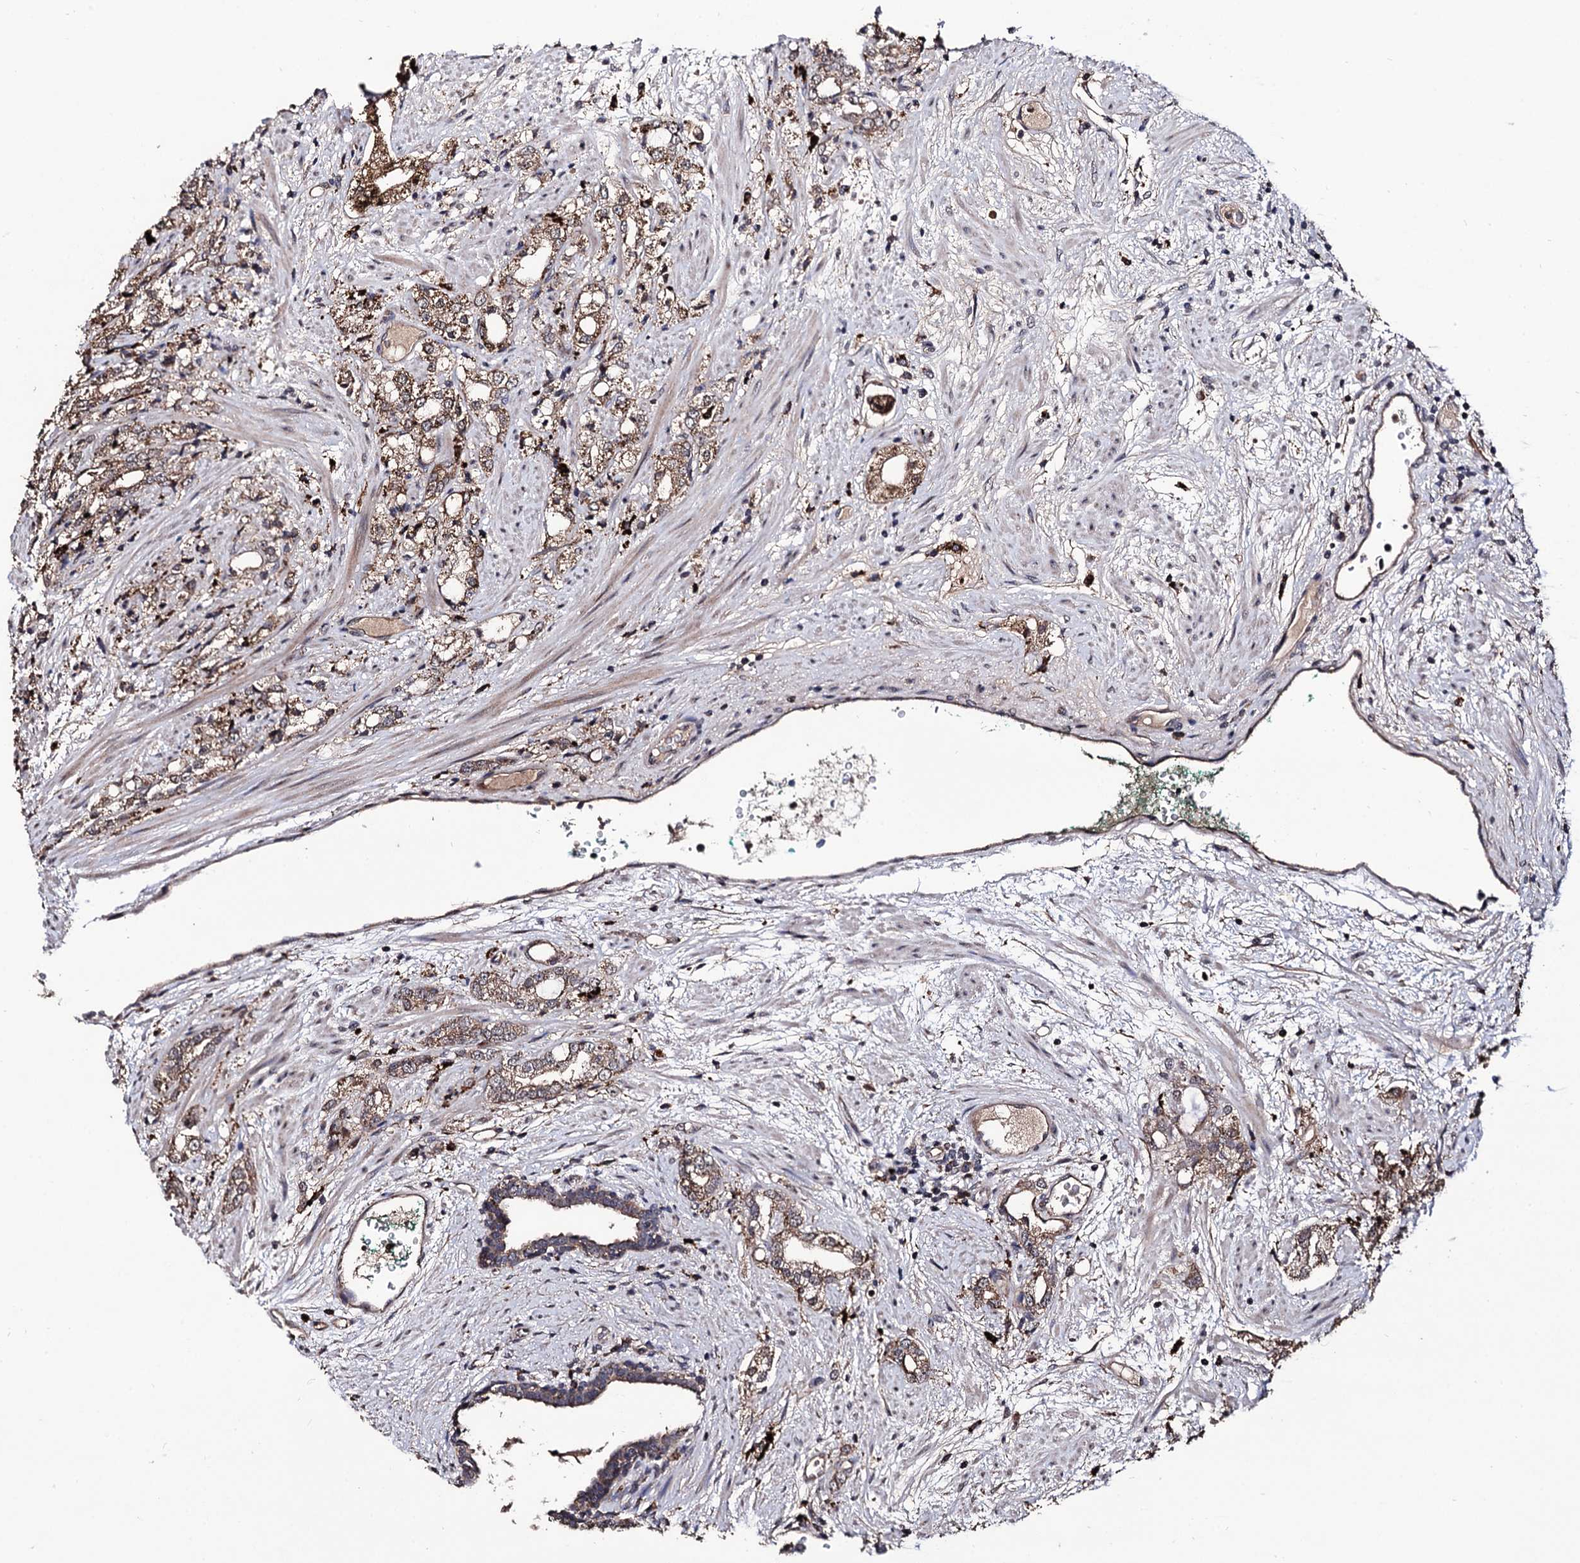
{"staining": {"intensity": "moderate", "quantity": ">75%", "location": "cytoplasmic/membranous"}, "tissue": "prostate cancer", "cell_type": "Tumor cells", "image_type": "cancer", "snomed": [{"axis": "morphology", "description": "Adenocarcinoma, High grade"}, {"axis": "topography", "description": "Prostate"}], "caption": "Prostate cancer (high-grade adenocarcinoma) was stained to show a protein in brown. There is medium levels of moderate cytoplasmic/membranous positivity in approximately >75% of tumor cells. Using DAB (3,3'-diaminobenzidine) (brown) and hematoxylin (blue) stains, captured at high magnification using brightfield microscopy.", "gene": "MICAL2", "patient": {"sex": "male", "age": 64}}